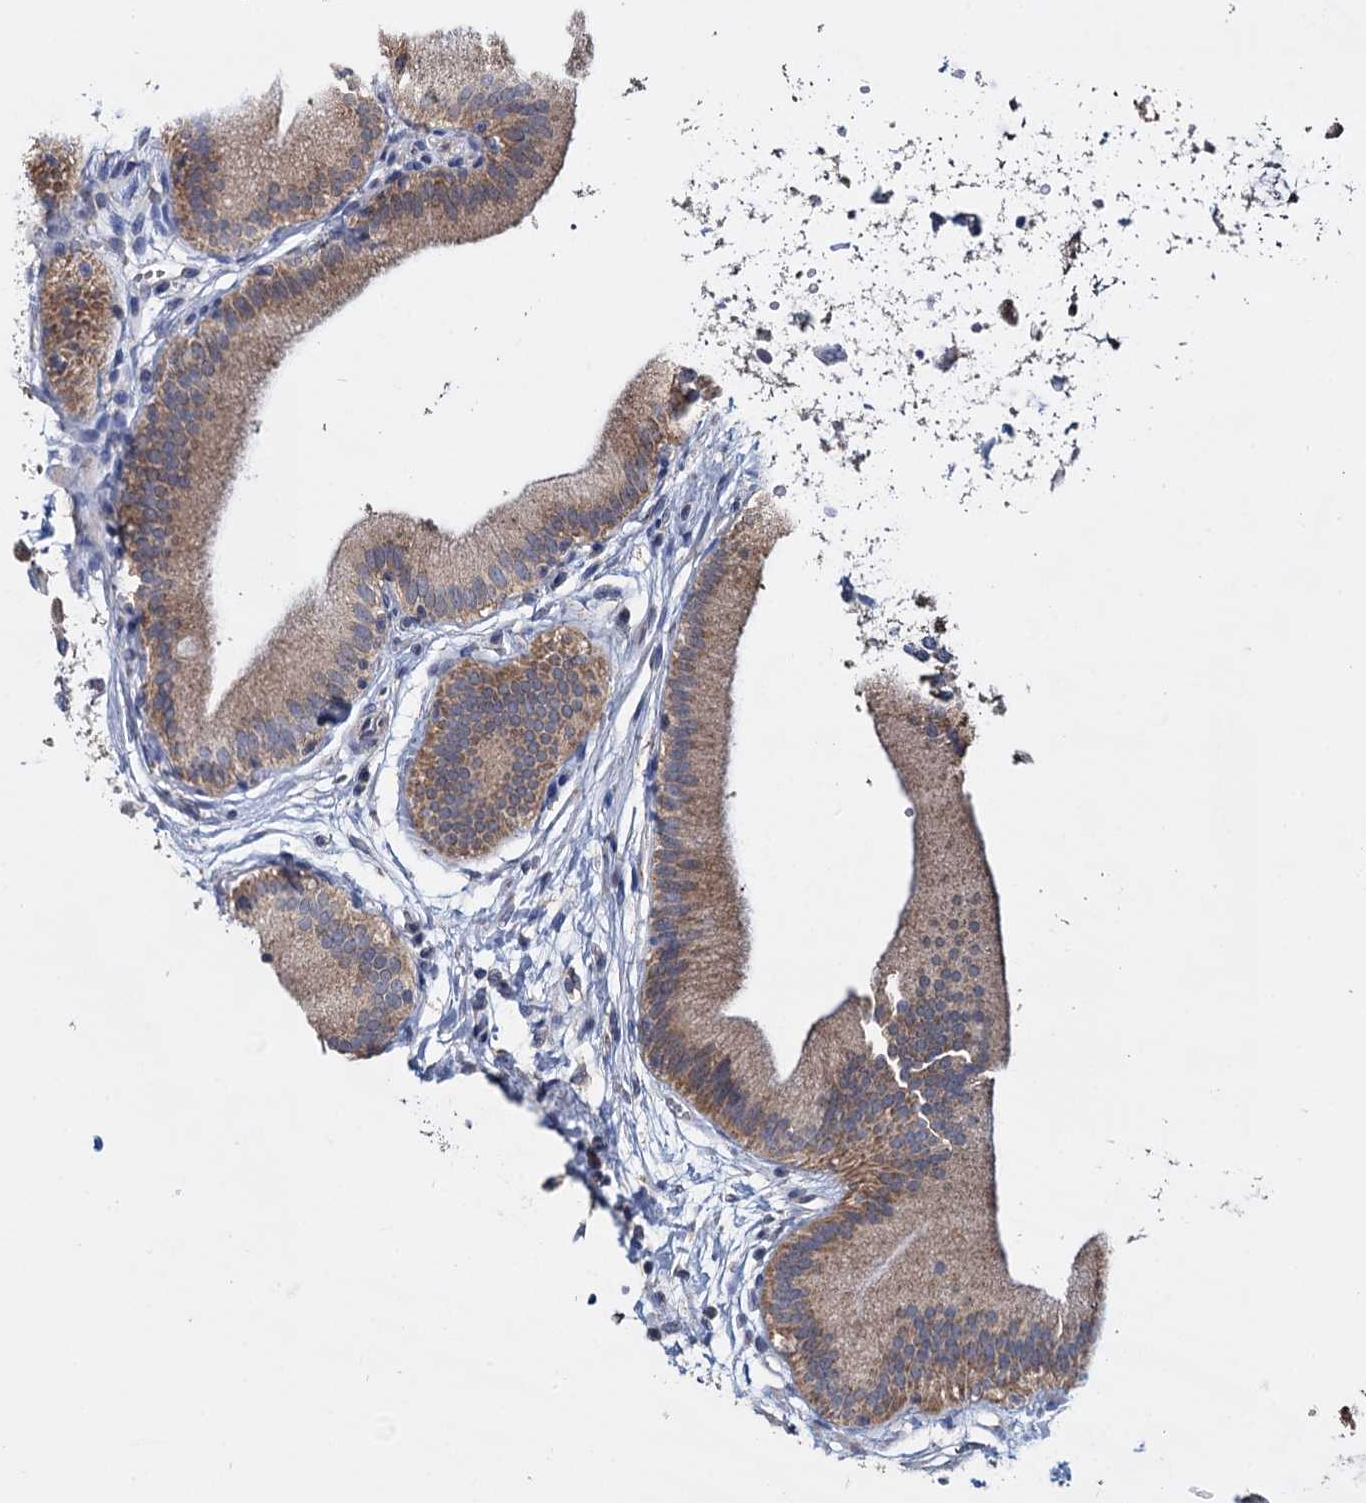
{"staining": {"intensity": "moderate", "quantity": ">75%", "location": "cytoplasmic/membranous"}, "tissue": "gallbladder", "cell_type": "Glandular cells", "image_type": "normal", "snomed": [{"axis": "morphology", "description": "Normal tissue, NOS"}, {"axis": "topography", "description": "Gallbladder"}], "caption": "Glandular cells display medium levels of moderate cytoplasmic/membranous expression in about >75% of cells in benign human gallbladder. (DAB (3,3'-diaminobenzidine) IHC with brightfield microscopy, high magnification).", "gene": "GSTM2", "patient": {"sex": "male", "age": 55}}